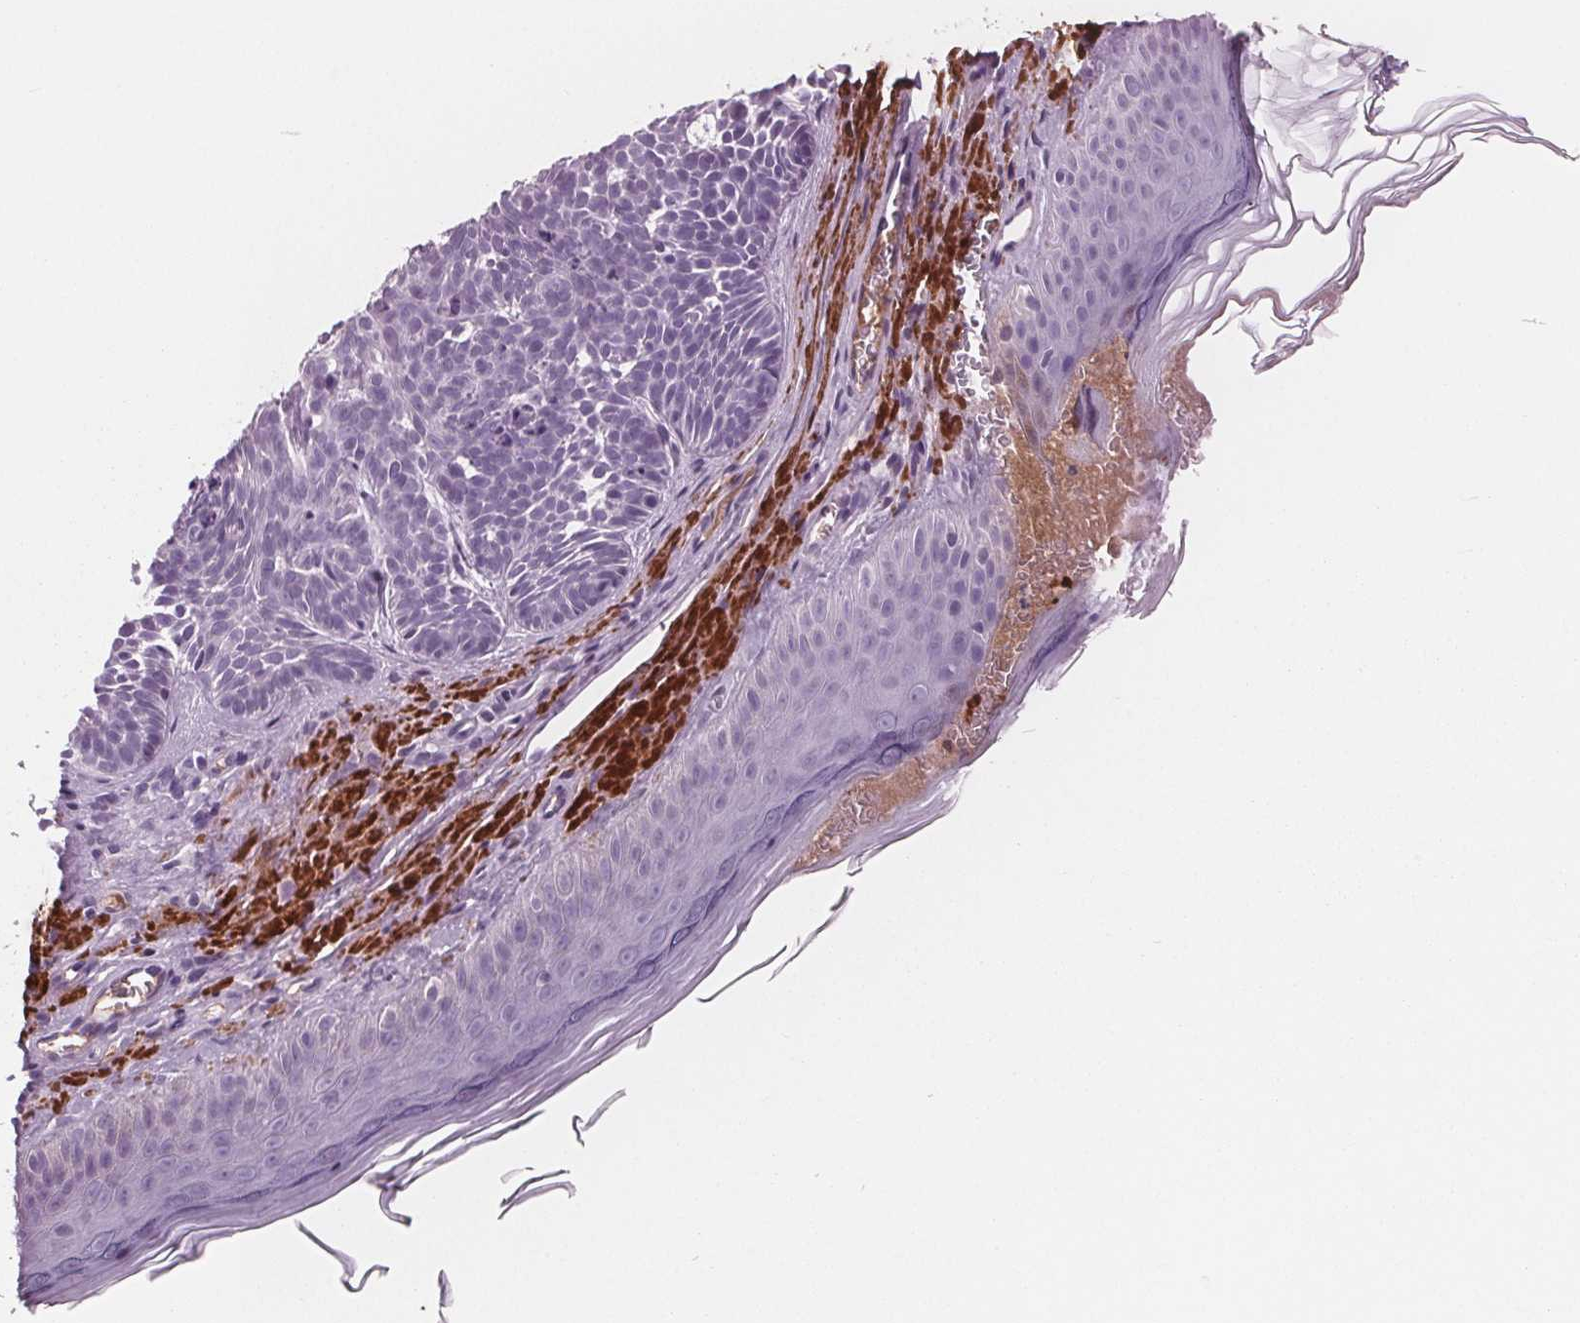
{"staining": {"intensity": "negative", "quantity": "none", "location": "none"}, "tissue": "skin cancer", "cell_type": "Tumor cells", "image_type": "cancer", "snomed": [{"axis": "morphology", "description": "Basal cell carcinoma"}, {"axis": "topography", "description": "Skin"}], "caption": "Tumor cells are negative for protein expression in human skin cancer (basal cell carcinoma). The staining is performed using DAB brown chromogen with nuclei counter-stained in using hematoxylin.", "gene": "AMBP", "patient": {"sex": "male", "age": 81}}